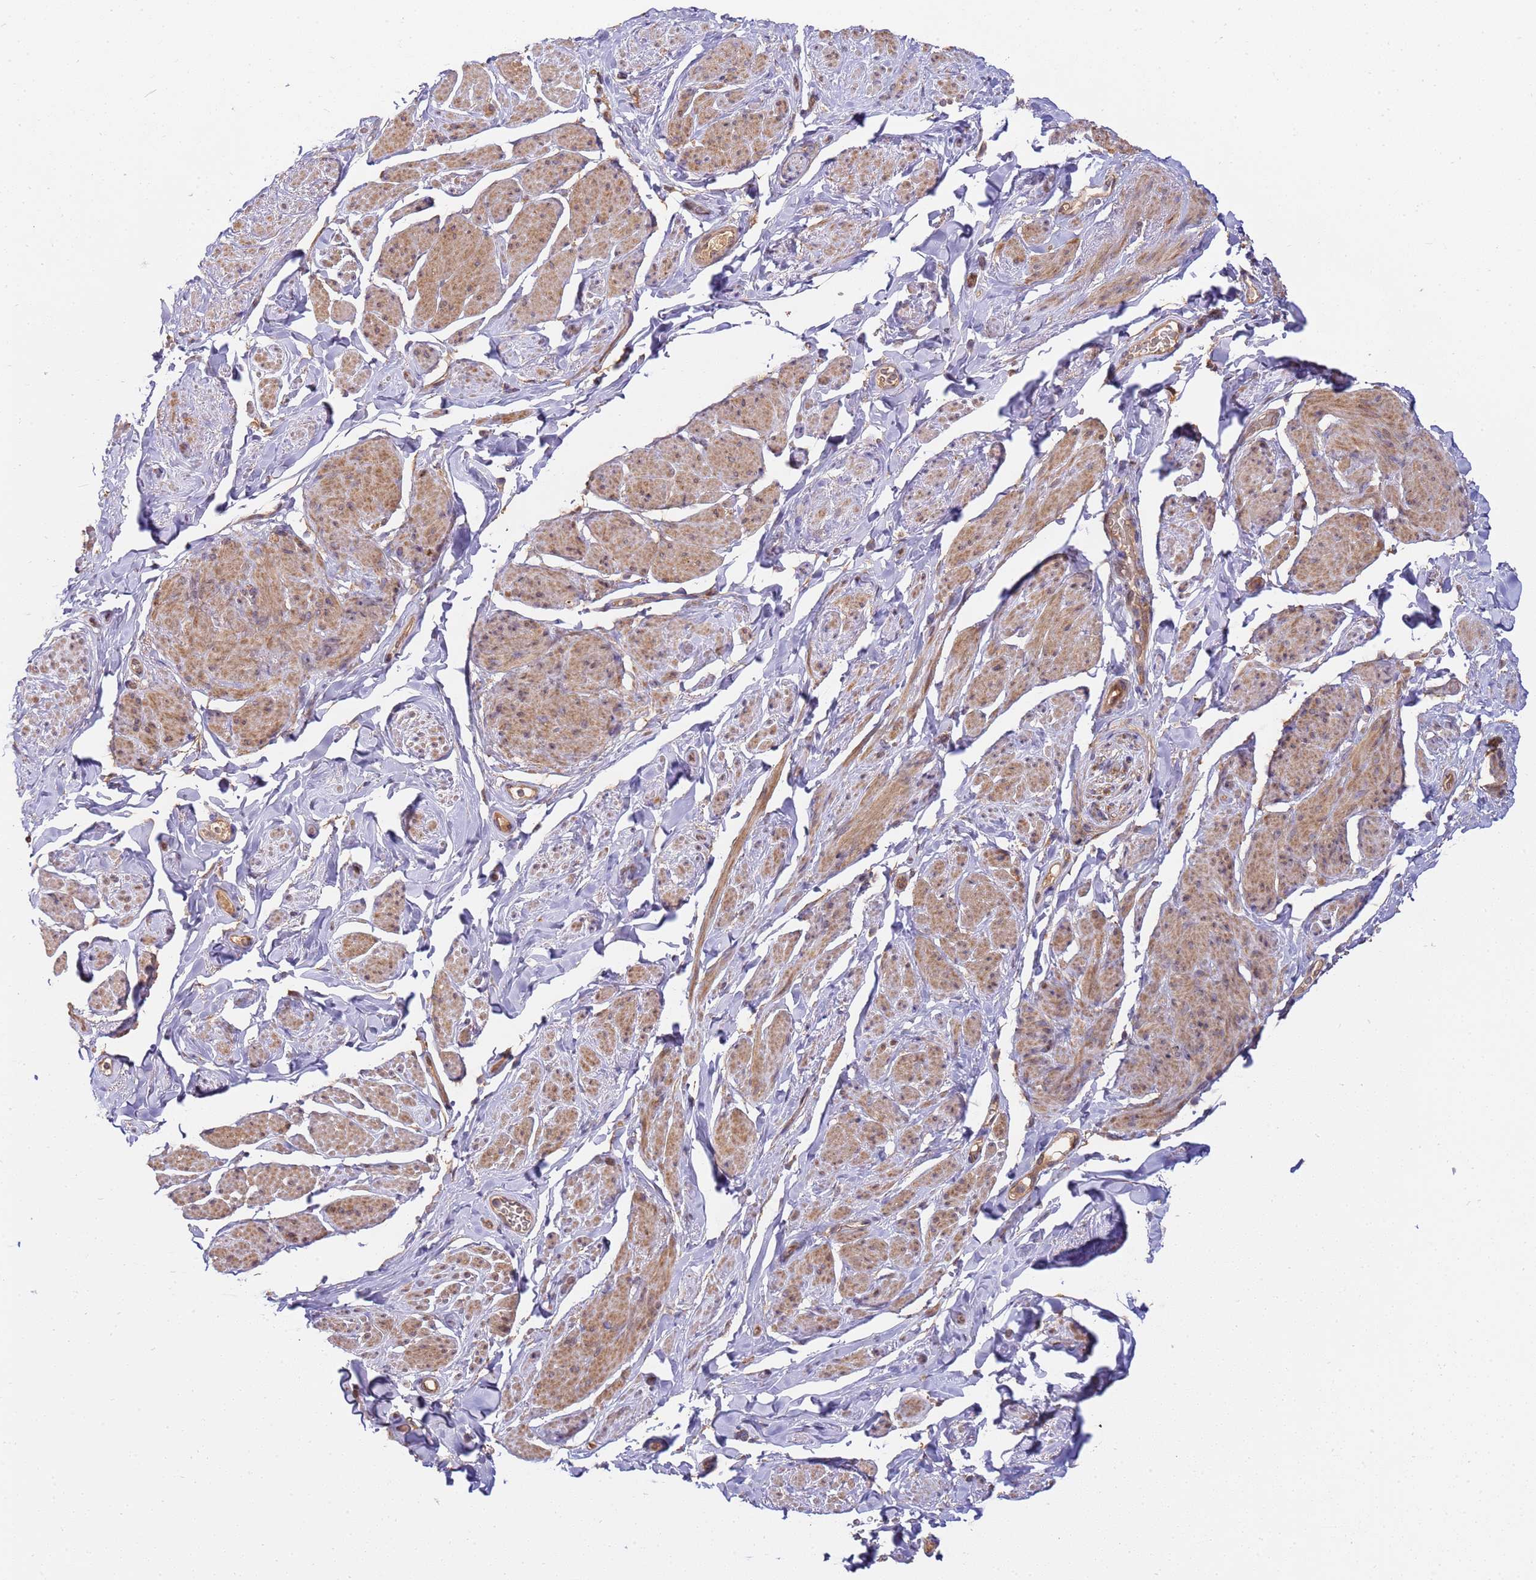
{"staining": {"intensity": "moderate", "quantity": ">75%", "location": "cytoplasmic/membranous"}, "tissue": "smooth muscle", "cell_type": "Smooth muscle cells", "image_type": "normal", "snomed": [{"axis": "morphology", "description": "Normal tissue, NOS"}, {"axis": "topography", "description": "Smooth muscle"}, {"axis": "topography", "description": "Peripheral nerve tissue"}], "caption": "DAB immunohistochemical staining of normal human smooth muscle demonstrates moderate cytoplasmic/membranous protein expression in about >75% of smooth muscle cells.", "gene": "SMCO3", "patient": {"sex": "male", "age": 69}}